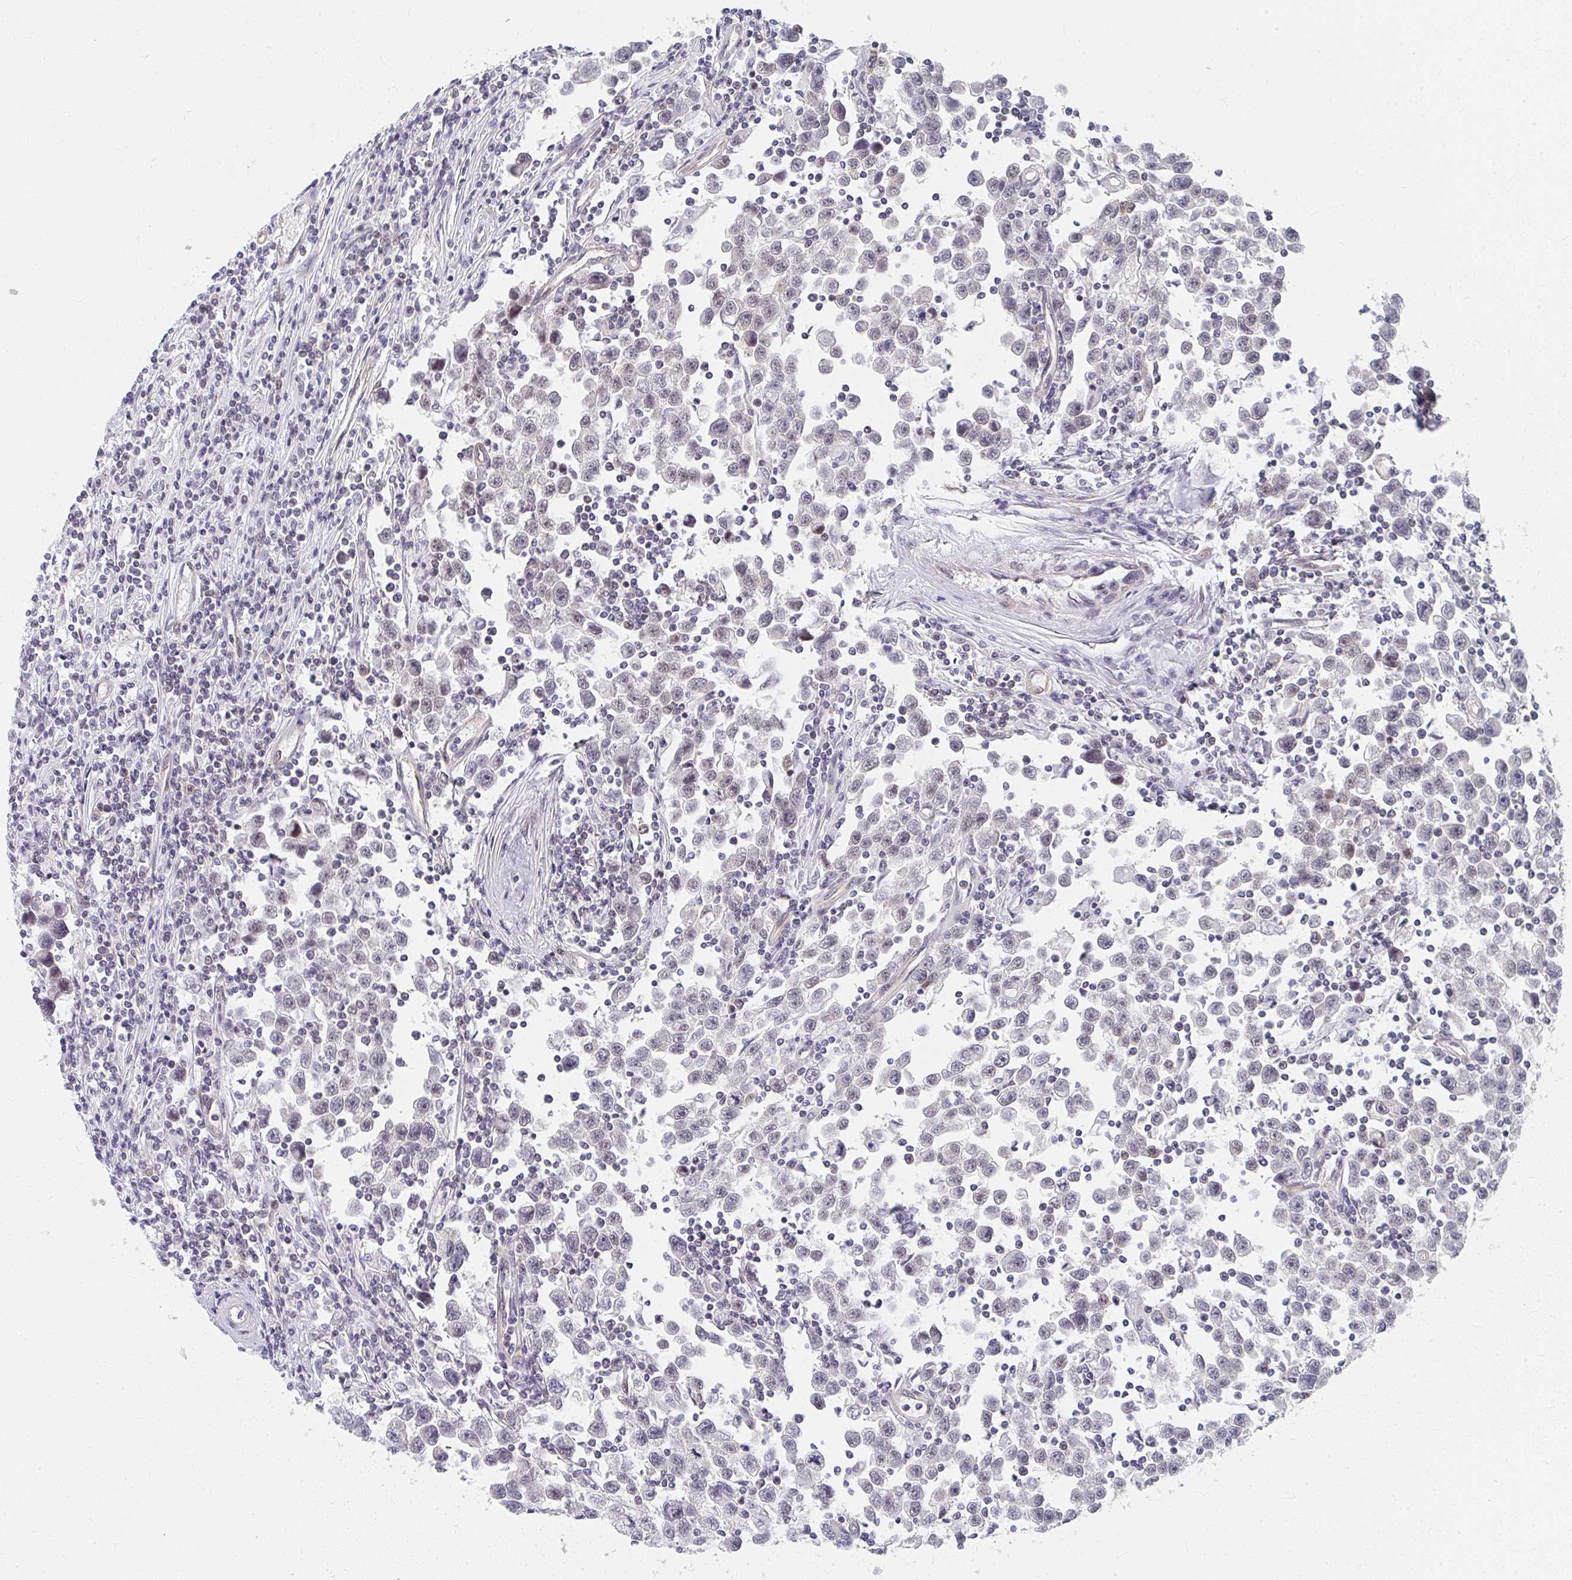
{"staining": {"intensity": "weak", "quantity": "<25%", "location": "nuclear"}, "tissue": "testis cancer", "cell_type": "Tumor cells", "image_type": "cancer", "snomed": [{"axis": "morphology", "description": "Seminoma, NOS"}, {"axis": "topography", "description": "Testis"}], "caption": "Testis cancer was stained to show a protein in brown. There is no significant expression in tumor cells.", "gene": "SYNCRIP", "patient": {"sex": "male", "age": 31}}